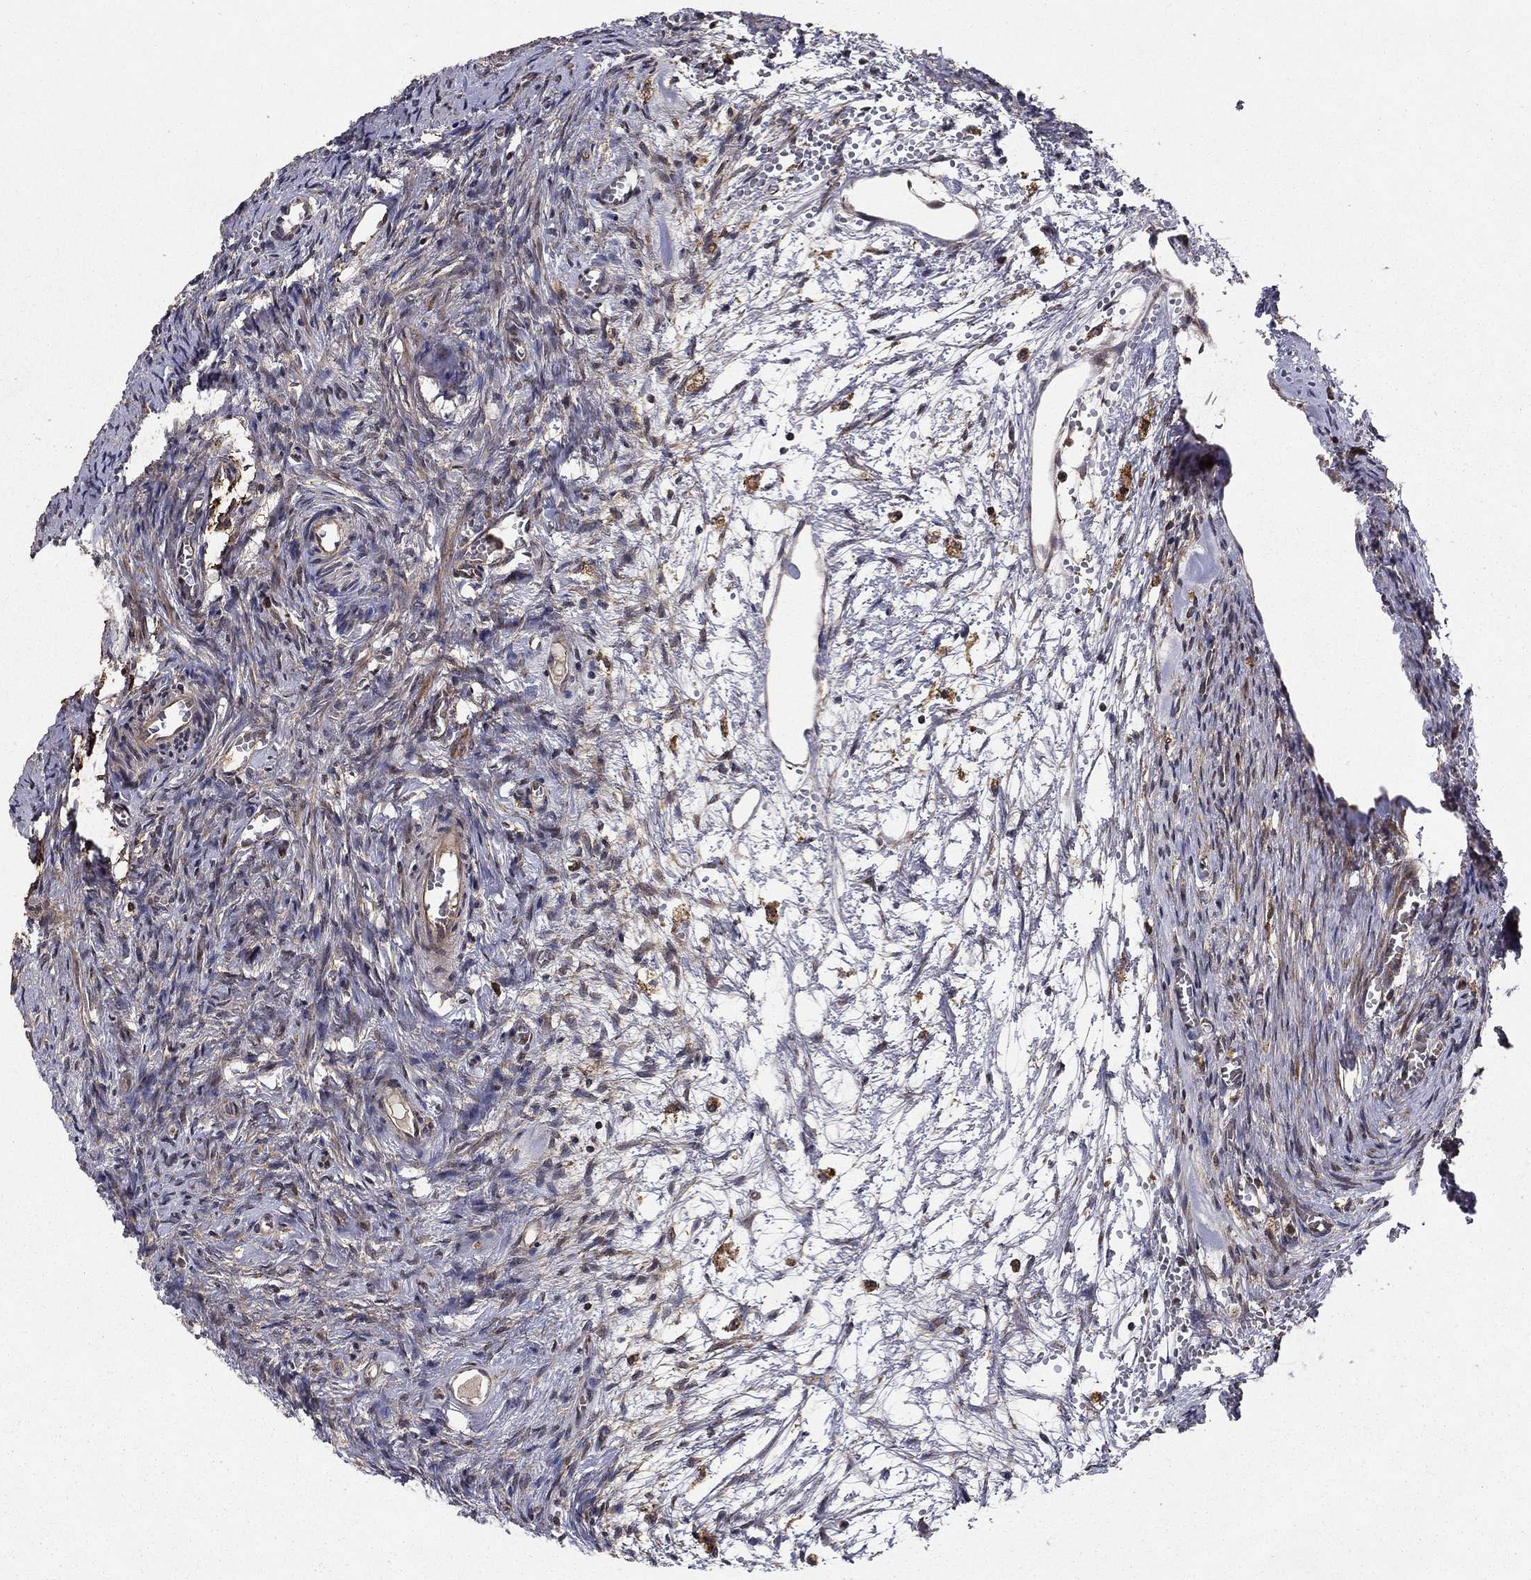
{"staining": {"intensity": "negative", "quantity": "none", "location": "none"}, "tissue": "ovary", "cell_type": "Ovarian stroma cells", "image_type": "normal", "snomed": [{"axis": "morphology", "description": "Normal tissue, NOS"}, {"axis": "topography", "description": "Ovary"}], "caption": "A histopathology image of human ovary is negative for staining in ovarian stroma cells. (DAB IHC visualized using brightfield microscopy, high magnification).", "gene": "BABAM2", "patient": {"sex": "female", "age": 39}}